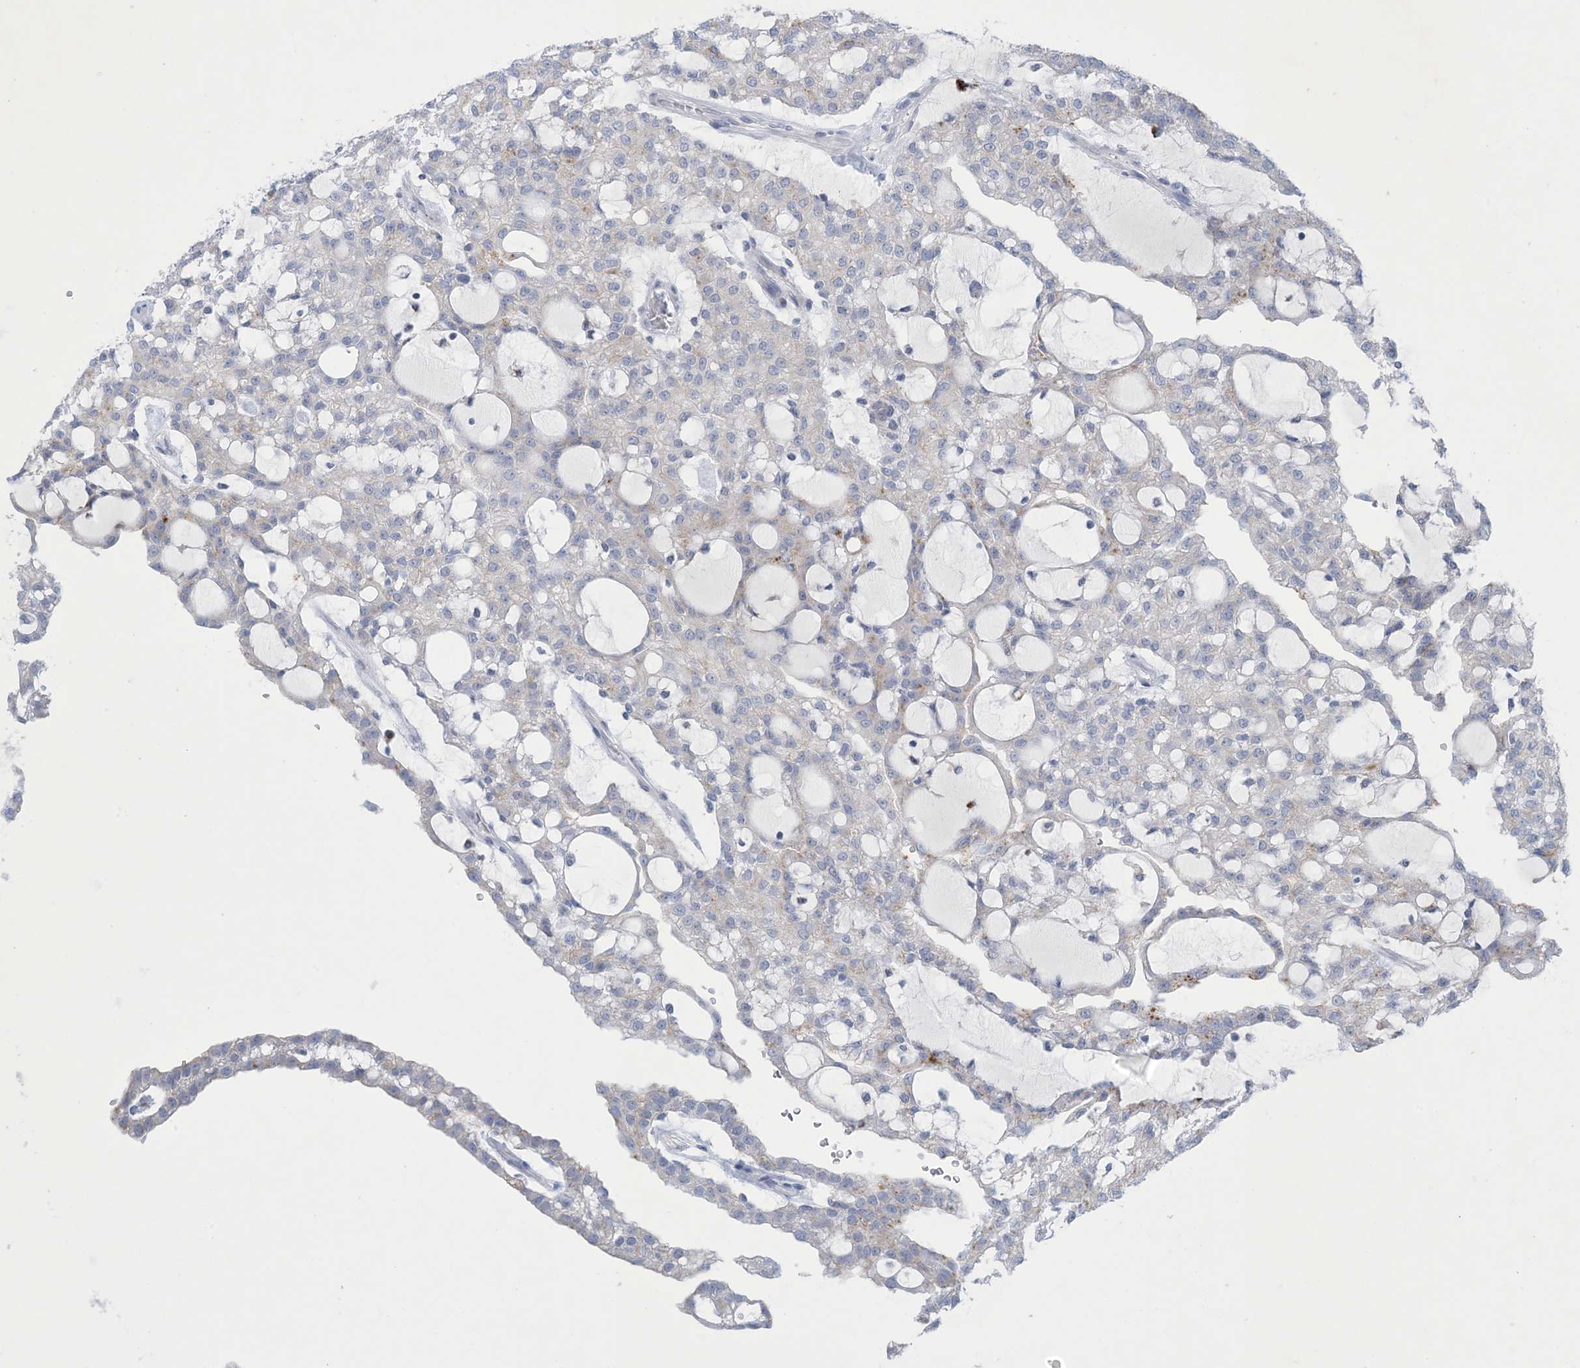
{"staining": {"intensity": "moderate", "quantity": "<25%", "location": "cytoplasmic/membranous"}, "tissue": "renal cancer", "cell_type": "Tumor cells", "image_type": "cancer", "snomed": [{"axis": "morphology", "description": "Adenocarcinoma, NOS"}, {"axis": "topography", "description": "Kidney"}], "caption": "Tumor cells reveal moderate cytoplasmic/membranous expression in approximately <25% of cells in renal cancer. (DAB (3,3'-diaminobenzidine) IHC, brown staining for protein, blue staining for nuclei).", "gene": "GABRG1", "patient": {"sex": "male", "age": 63}}